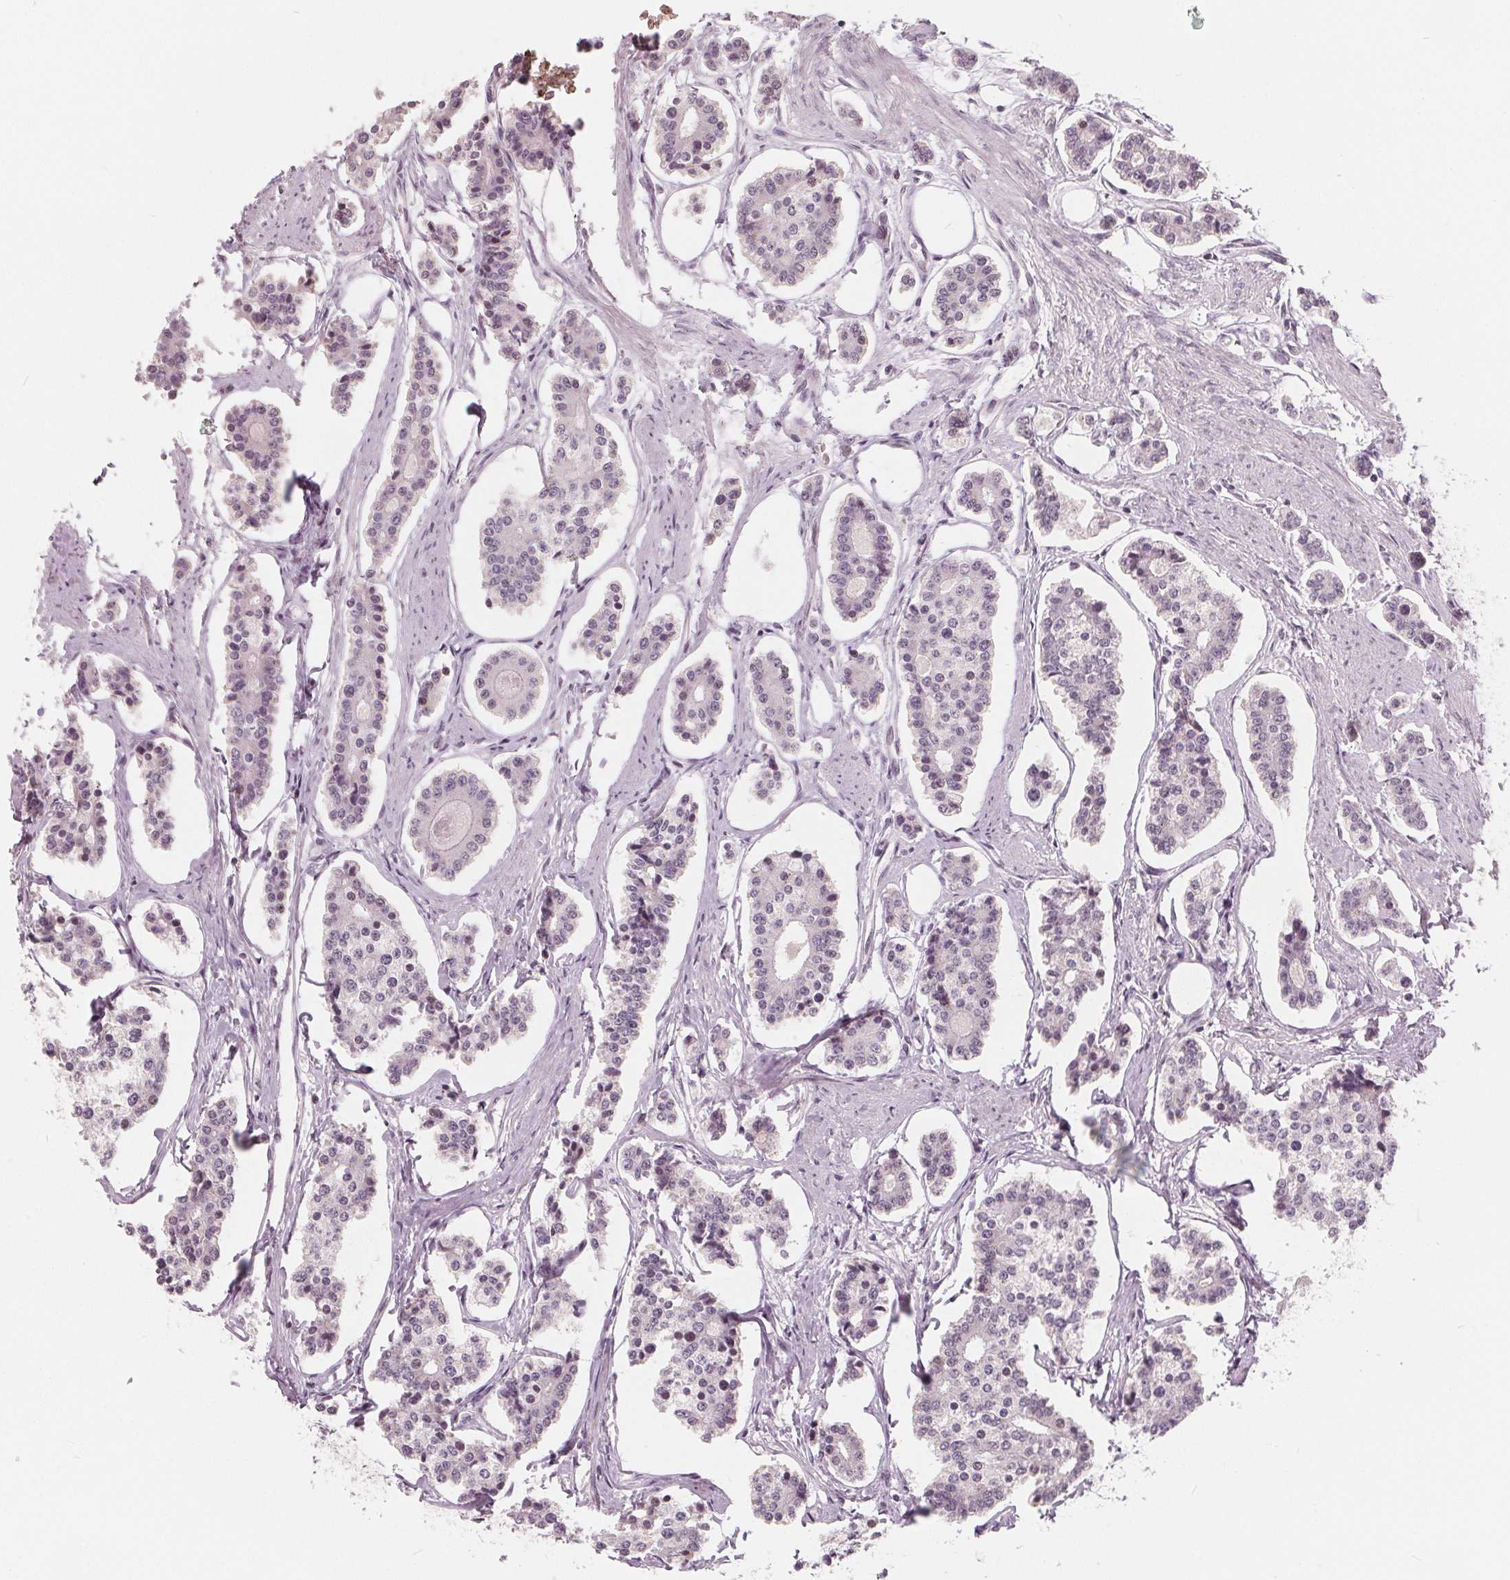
{"staining": {"intensity": "weak", "quantity": "<25%", "location": "nuclear"}, "tissue": "carcinoid", "cell_type": "Tumor cells", "image_type": "cancer", "snomed": [{"axis": "morphology", "description": "Carcinoid, malignant, NOS"}, {"axis": "topography", "description": "Small intestine"}], "caption": "DAB immunohistochemical staining of carcinoid (malignant) demonstrates no significant expression in tumor cells.", "gene": "NUP210L", "patient": {"sex": "female", "age": 65}}